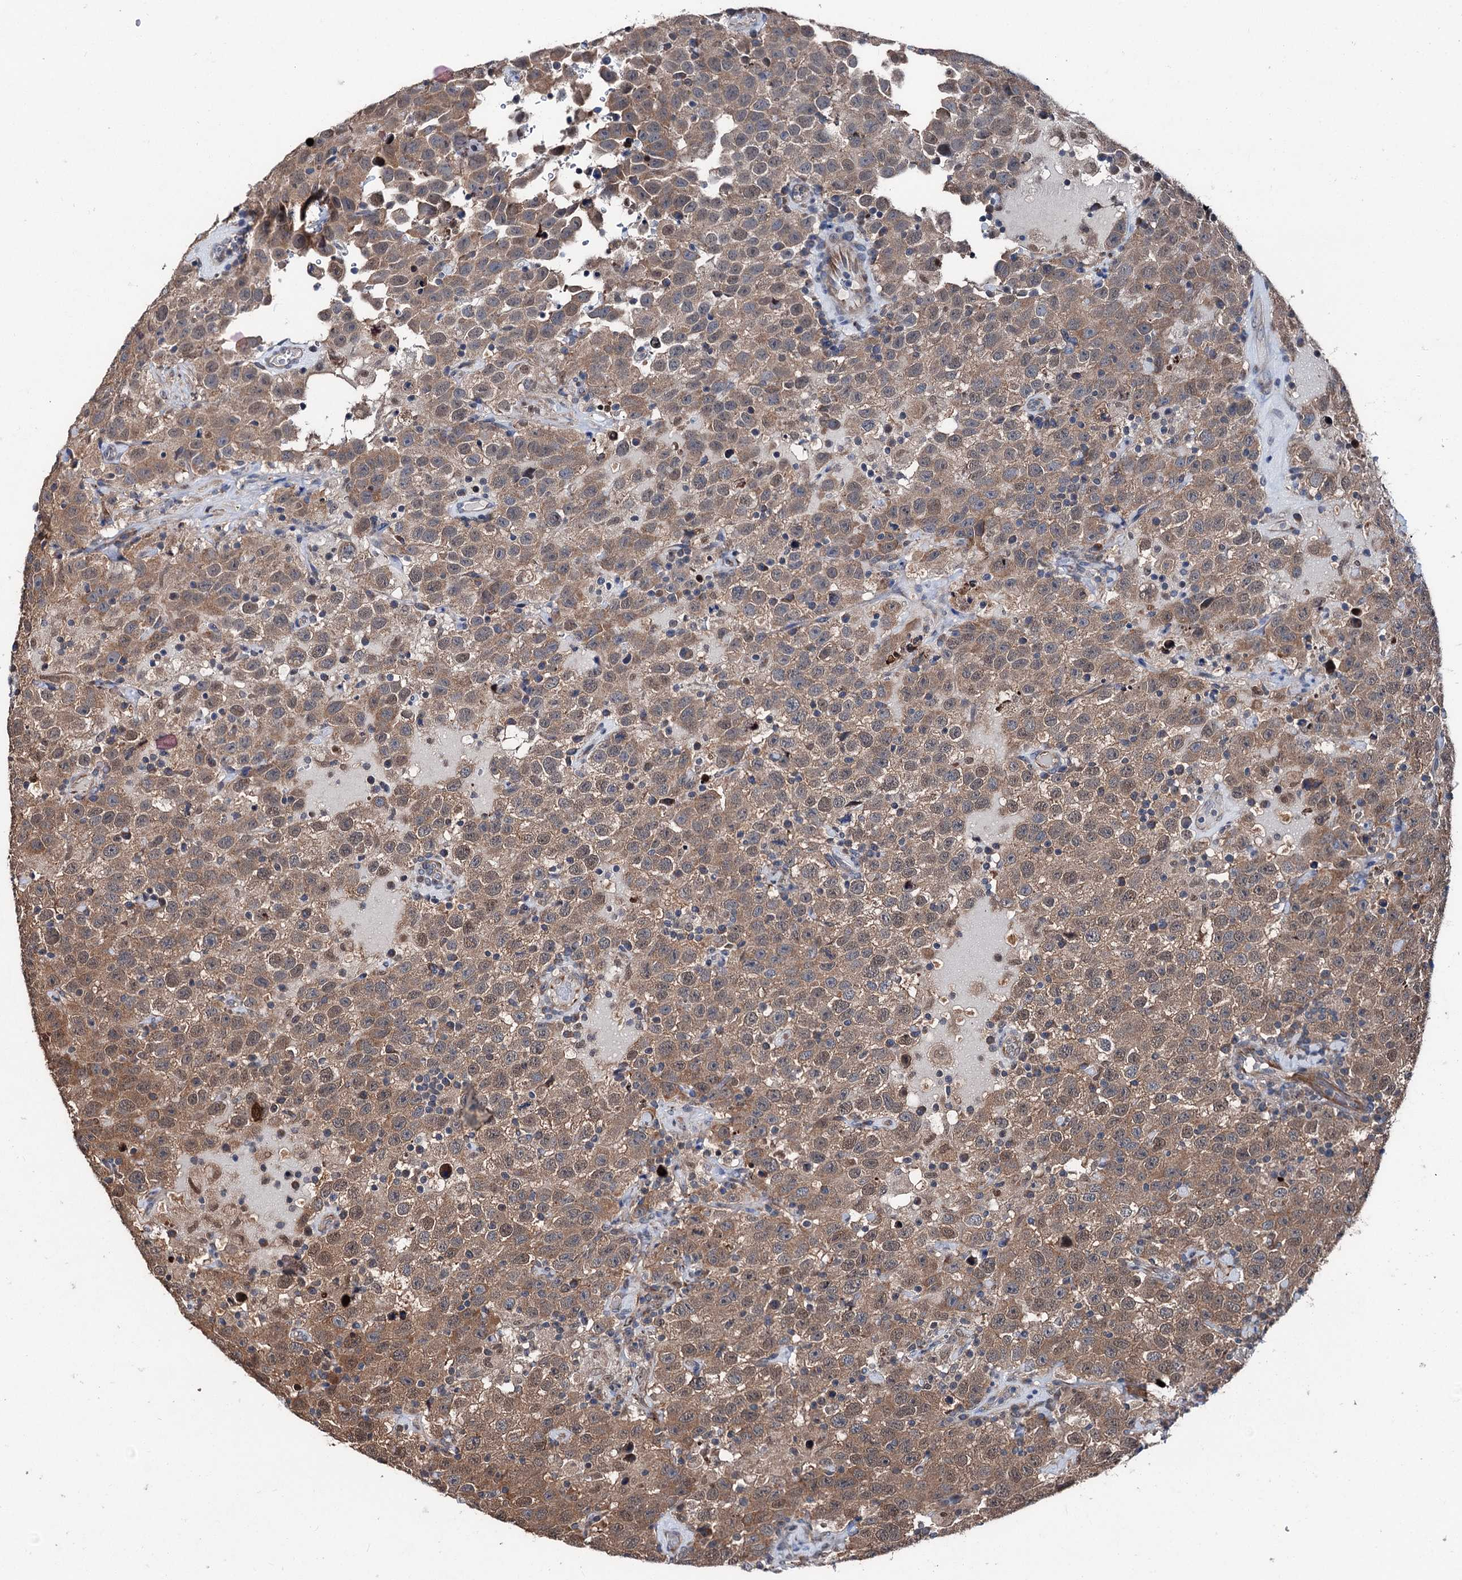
{"staining": {"intensity": "moderate", "quantity": ">75%", "location": "cytoplasmic/membranous"}, "tissue": "testis cancer", "cell_type": "Tumor cells", "image_type": "cancer", "snomed": [{"axis": "morphology", "description": "Seminoma, NOS"}, {"axis": "topography", "description": "Testis"}], "caption": "A medium amount of moderate cytoplasmic/membranous staining is identified in about >75% of tumor cells in testis cancer tissue.", "gene": "PSMD13", "patient": {"sex": "male", "age": 41}}